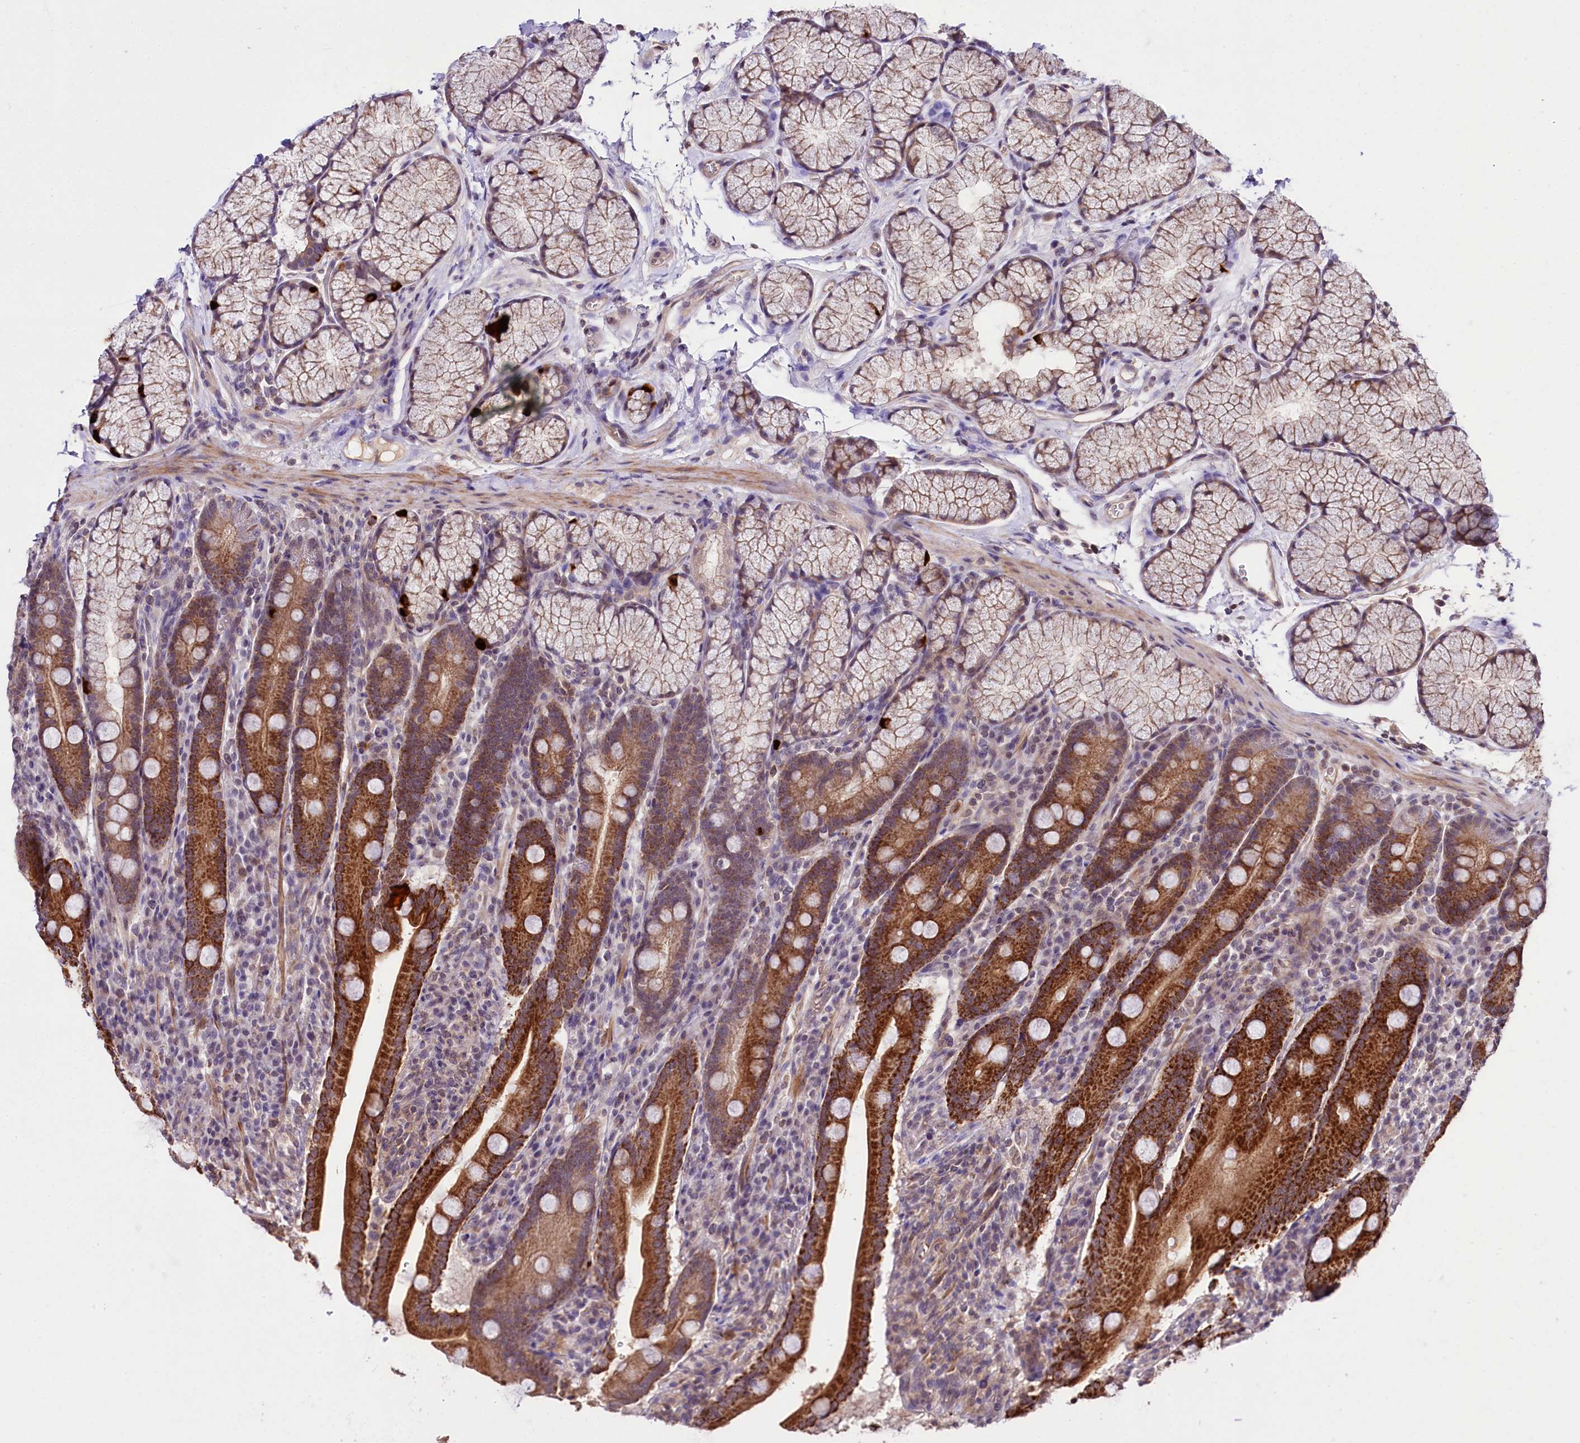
{"staining": {"intensity": "strong", "quantity": ">75%", "location": "cytoplasmic/membranous"}, "tissue": "duodenum", "cell_type": "Glandular cells", "image_type": "normal", "snomed": [{"axis": "morphology", "description": "Normal tissue, NOS"}, {"axis": "topography", "description": "Duodenum"}], "caption": "Protein staining of benign duodenum displays strong cytoplasmic/membranous expression in about >75% of glandular cells. Immunohistochemistry stains the protein in brown and the nuclei are stained blue.", "gene": "TAFAZZIN", "patient": {"sex": "male", "age": 35}}